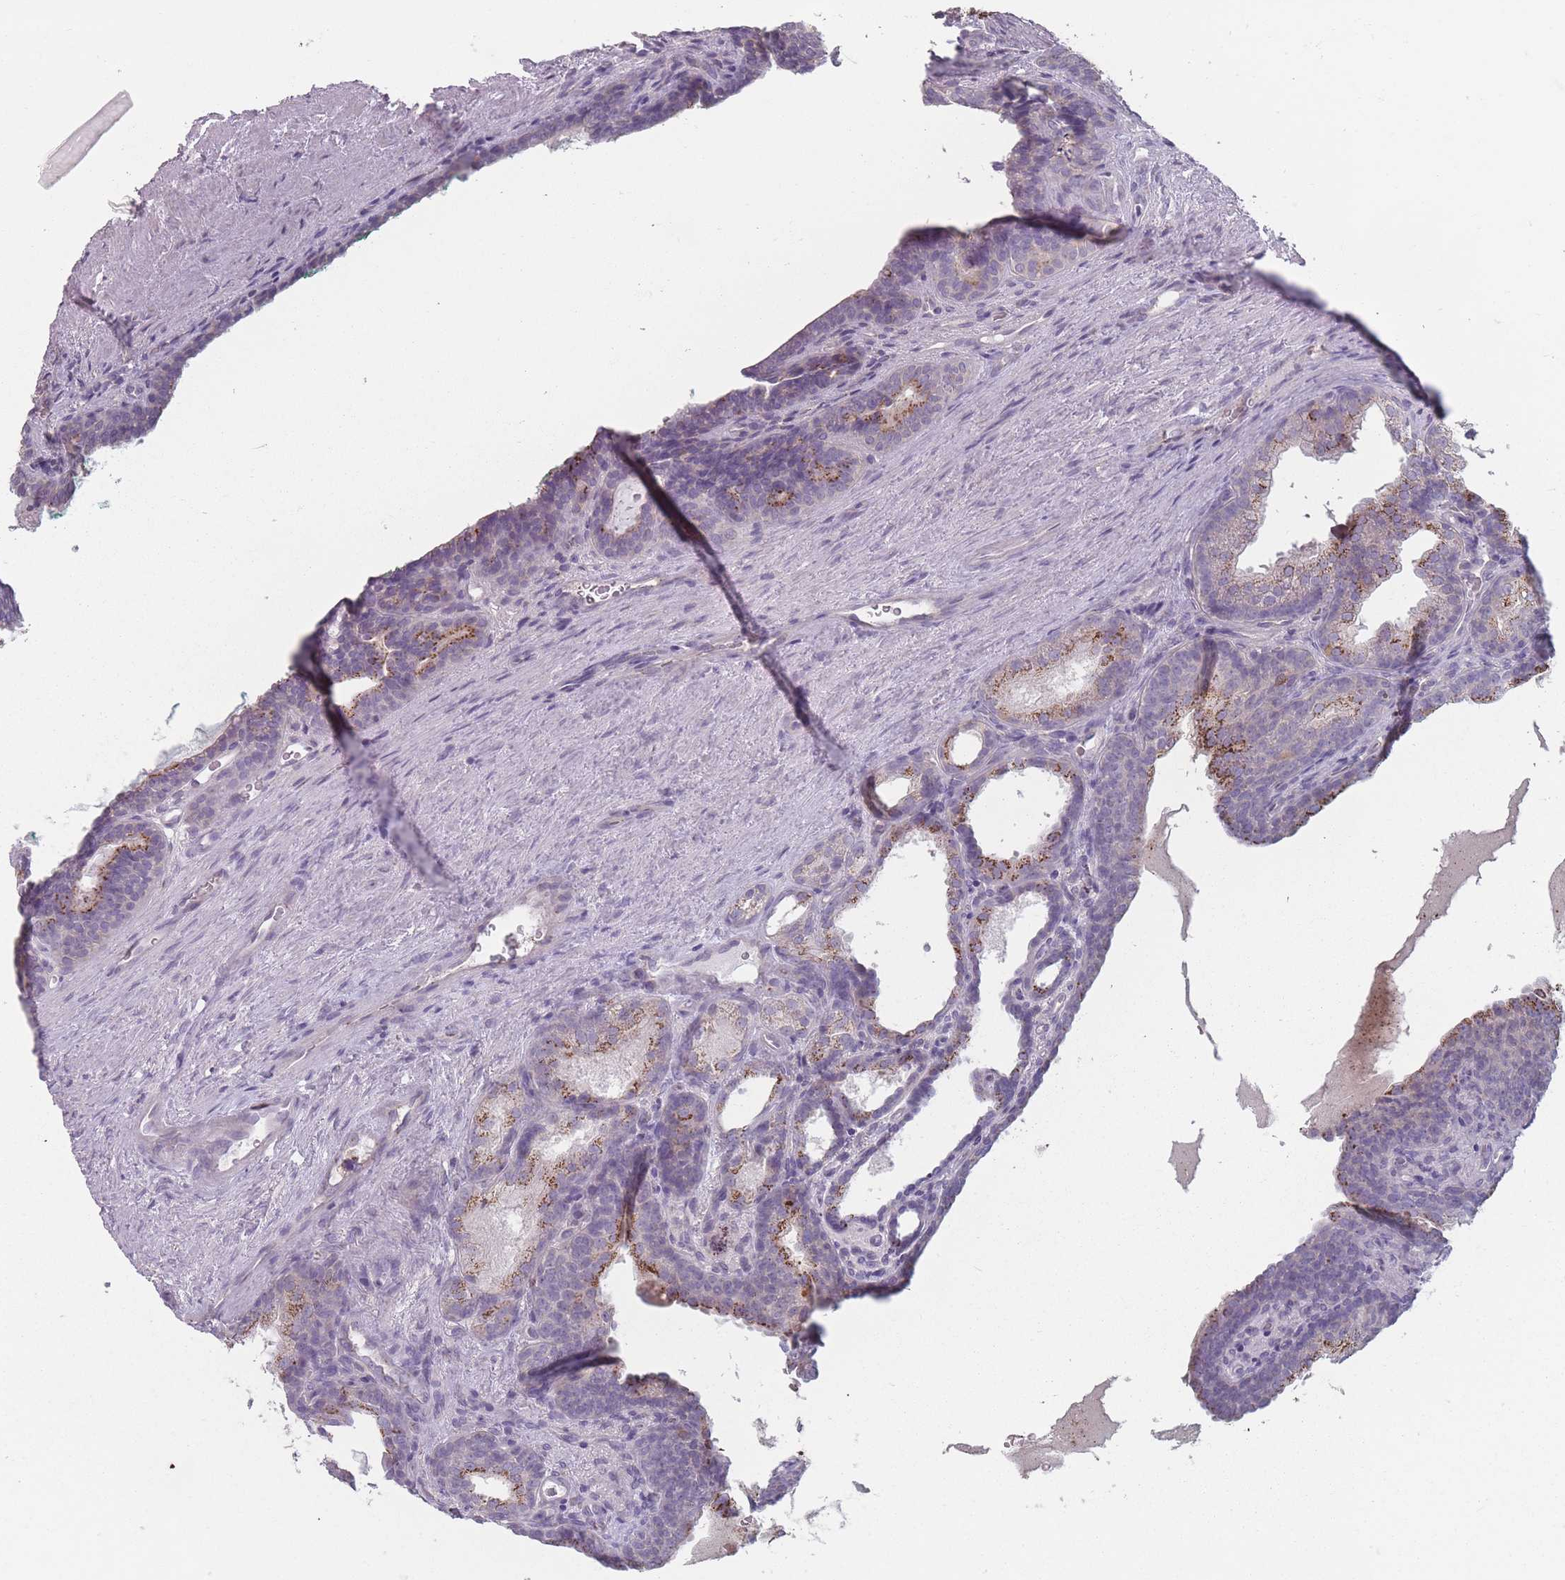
{"staining": {"intensity": "strong", "quantity": "25%-75%", "location": "cytoplasmic/membranous"}, "tissue": "prostate cancer", "cell_type": "Tumor cells", "image_type": "cancer", "snomed": [{"axis": "morphology", "description": "Adenocarcinoma, High grade"}, {"axis": "topography", "description": "Prostate"}], "caption": "IHC histopathology image of neoplastic tissue: prostate cancer stained using immunohistochemistry (IHC) reveals high levels of strong protein expression localized specifically in the cytoplasmic/membranous of tumor cells, appearing as a cytoplasmic/membranous brown color.", "gene": "AKAIN1", "patient": {"sex": "male", "age": 62}}